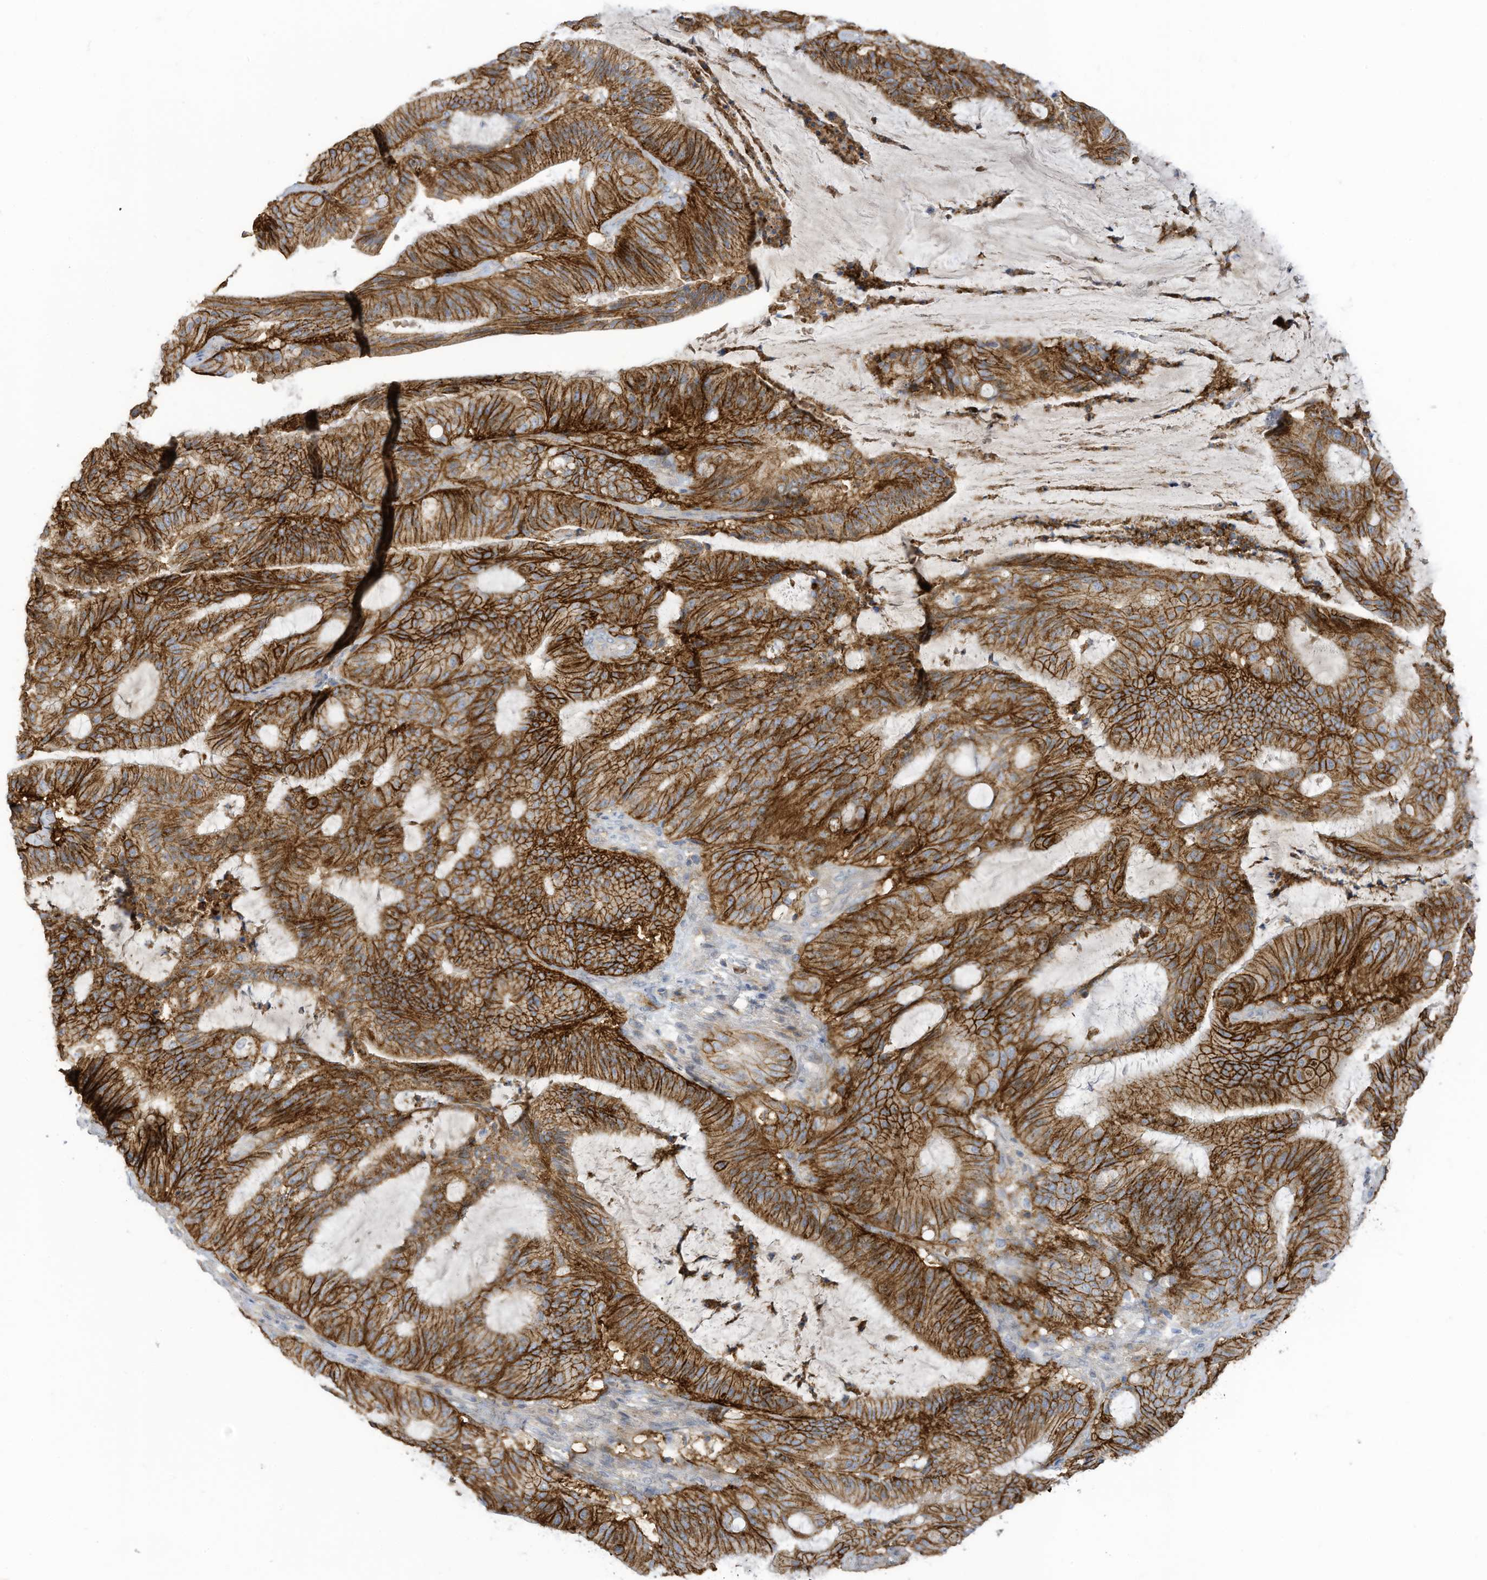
{"staining": {"intensity": "strong", "quantity": ">75%", "location": "cytoplasmic/membranous"}, "tissue": "liver cancer", "cell_type": "Tumor cells", "image_type": "cancer", "snomed": [{"axis": "morphology", "description": "Normal tissue, NOS"}, {"axis": "morphology", "description": "Cholangiocarcinoma"}, {"axis": "topography", "description": "Liver"}, {"axis": "topography", "description": "Peripheral nerve tissue"}], "caption": "High-power microscopy captured an immunohistochemistry histopathology image of liver cancer (cholangiocarcinoma), revealing strong cytoplasmic/membranous staining in approximately >75% of tumor cells.", "gene": "SLC1A5", "patient": {"sex": "female", "age": 73}}